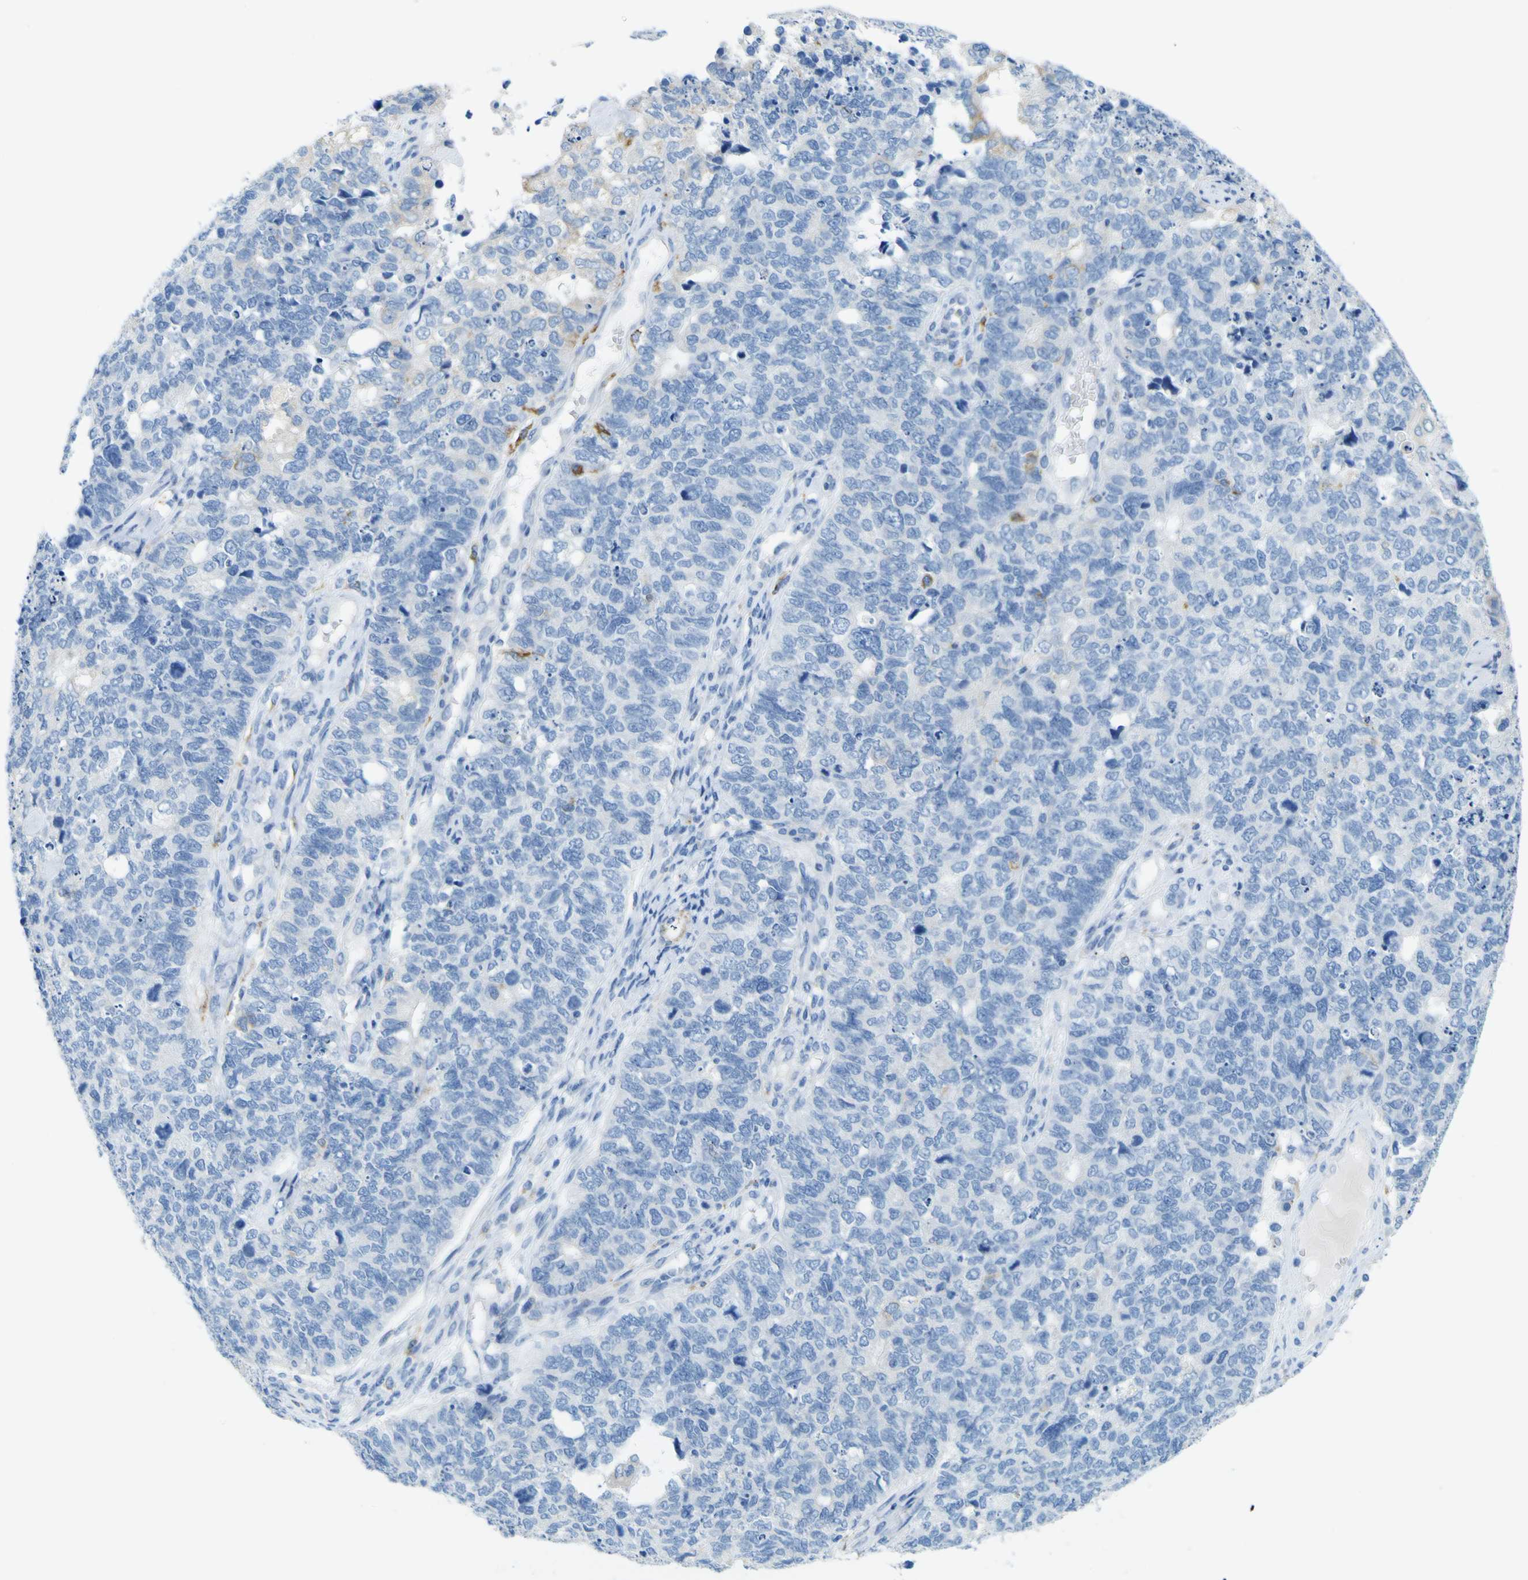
{"staining": {"intensity": "negative", "quantity": "none", "location": "none"}, "tissue": "cervical cancer", "cell_type": "Tumor cells", "image_type": "cancer", "snomed": [{"axis": "morphology", "description": "Squamous cell carcinoma, NOS"}, {"axis": "topography", "description": "Cervix"}], "caption": "DAB (3,3'-diaminobenzidine) immunohistochemical staining of human squamous cell carcinoma (cervical) exhibits no significant expression in tumor cells.", "gene": "ACSL1", "patient": {"sex": "female", "age": 63}}